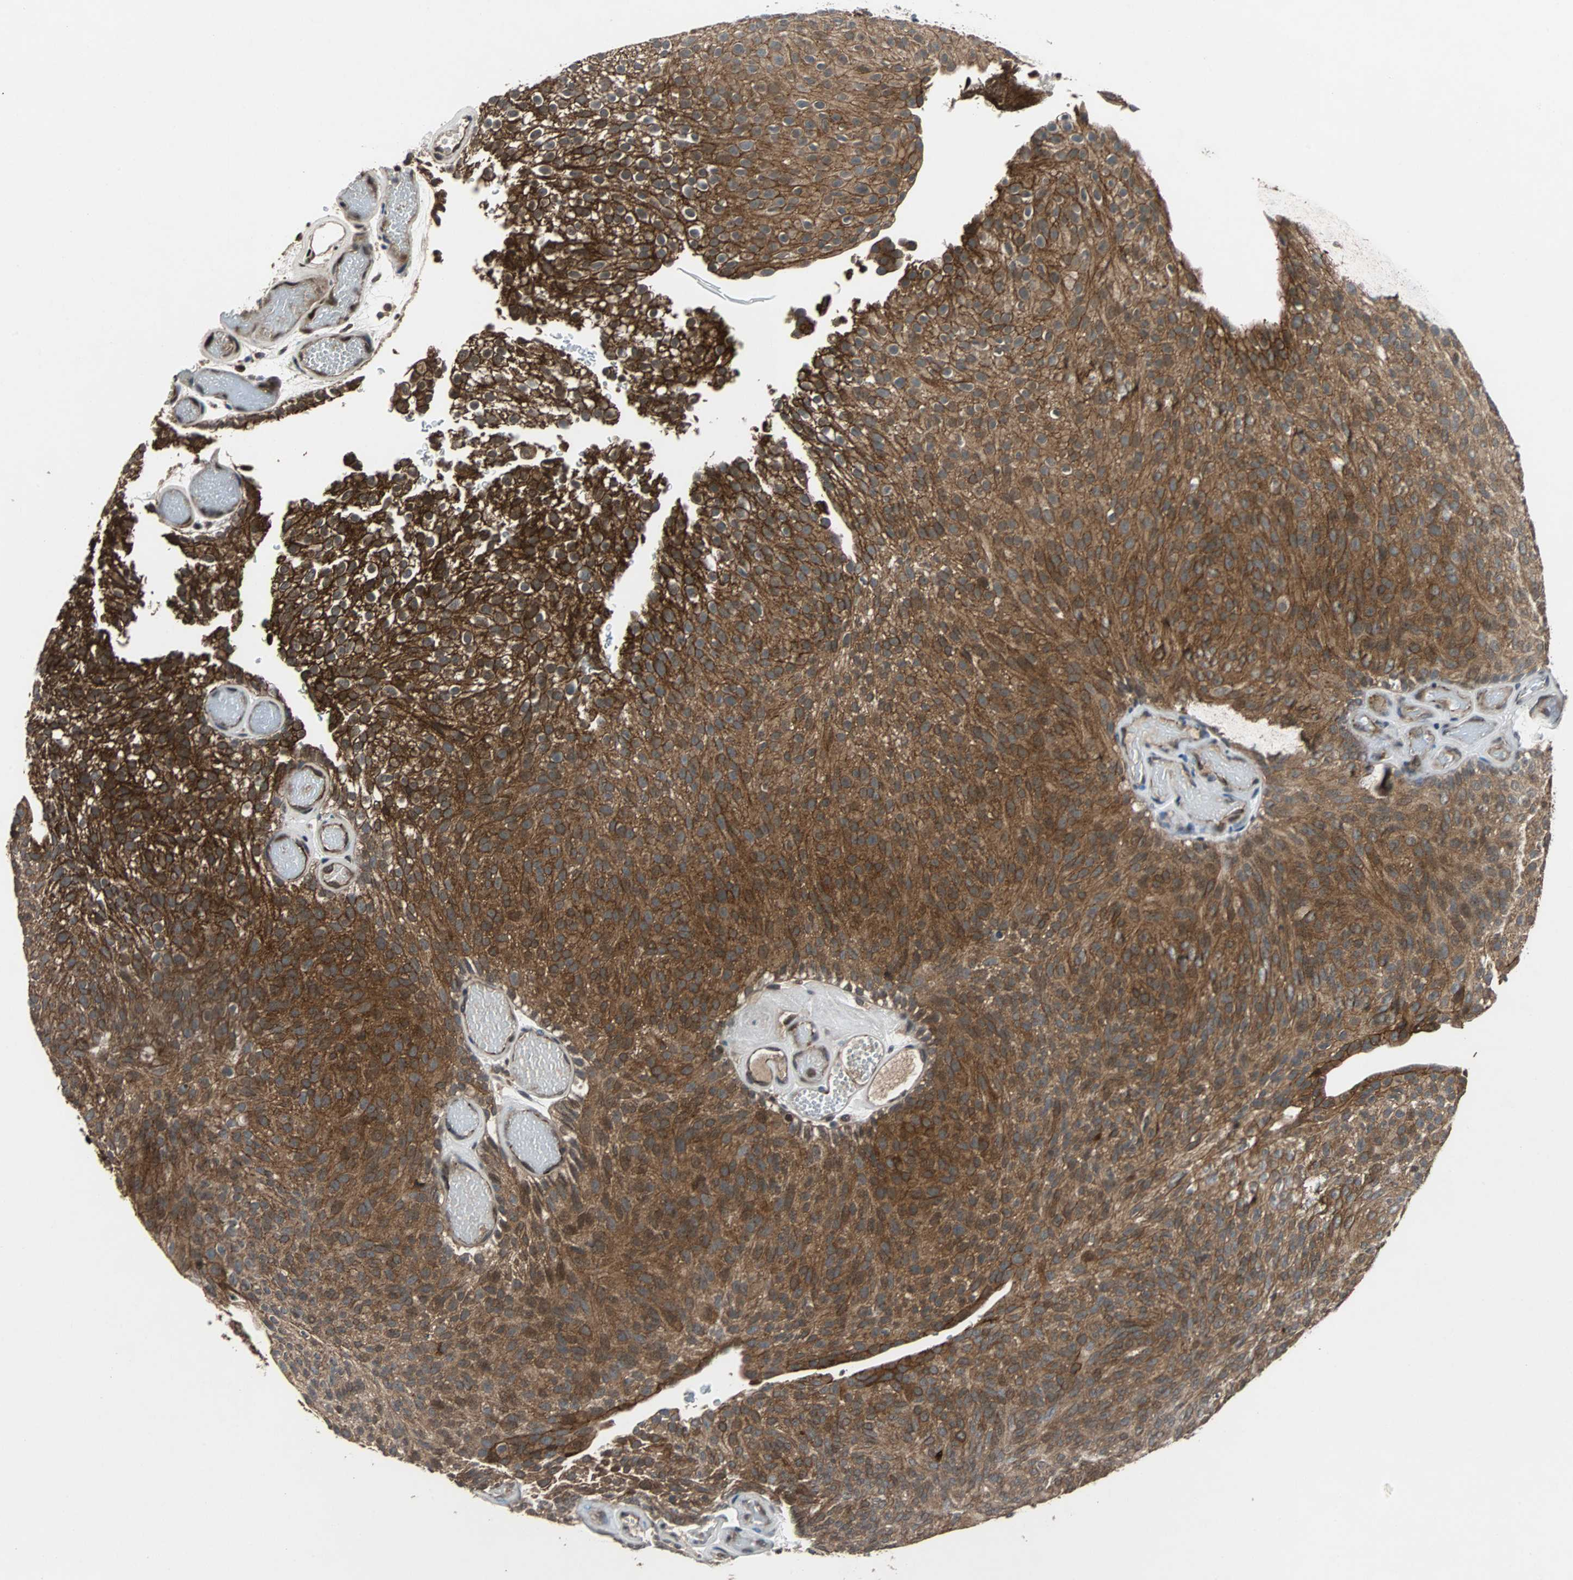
{"staining": {"intensity": "strong", "quantity": ">75%", "location": "cytoplasmic/membranous"}, "tissue": "urothelial cancer", "cell_type": "Tumor cells", "image_type": "cancer", "snomed": [{"axis": "morphology", "description": "Urothelial carcinoma, Low grade"}, {"axis": "topography", "description": "Urinary bladder"}], "caption": "Brown immunohistochemical staining in urothelial cancer reveals strong cytoplasmic/membranous staining in about >75% of tumor cells.", "gene": "LSR", "patient": {"sex": "male", "age": 78}}